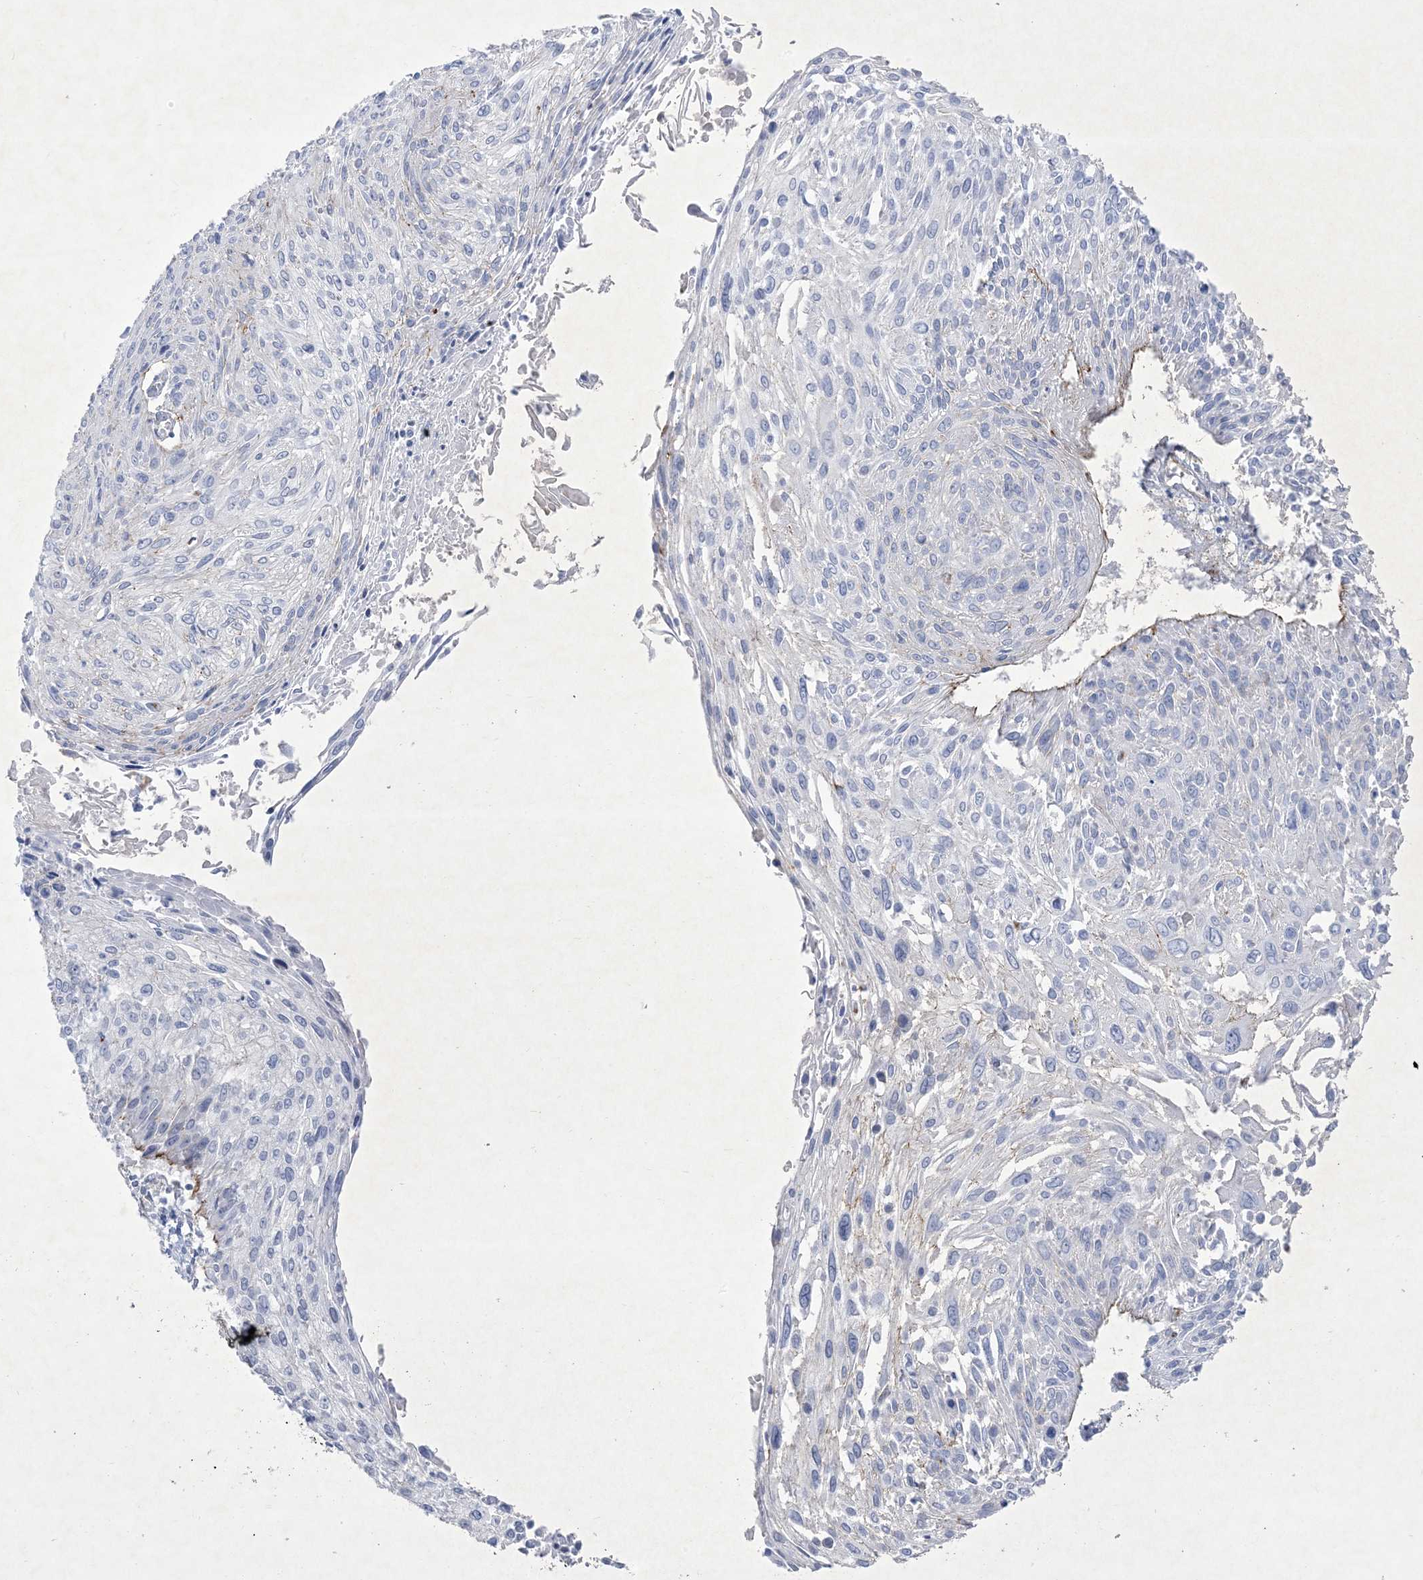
{"staining": {"intensity": "weak", "quantity": "<25%", "location": "cytoplasmic/membranous"}, "tissue": "cervical cancer", "cell_type": "Tumor cells", "image_type": "cancer", "snomed": [{"axis": "morphology", "description": "Squamous cell carcinoma, NOS"}, {"axis": "topography", "description": "Cervix"}], "caption": "This is an immunohistochemistry (IHC) histopathology image of human cervical cancer (squamous cell carcinoma). There is no staining in tumor cells.", "gene": "B3GNT7", "patient": {"sex": "female", "age": 51}}